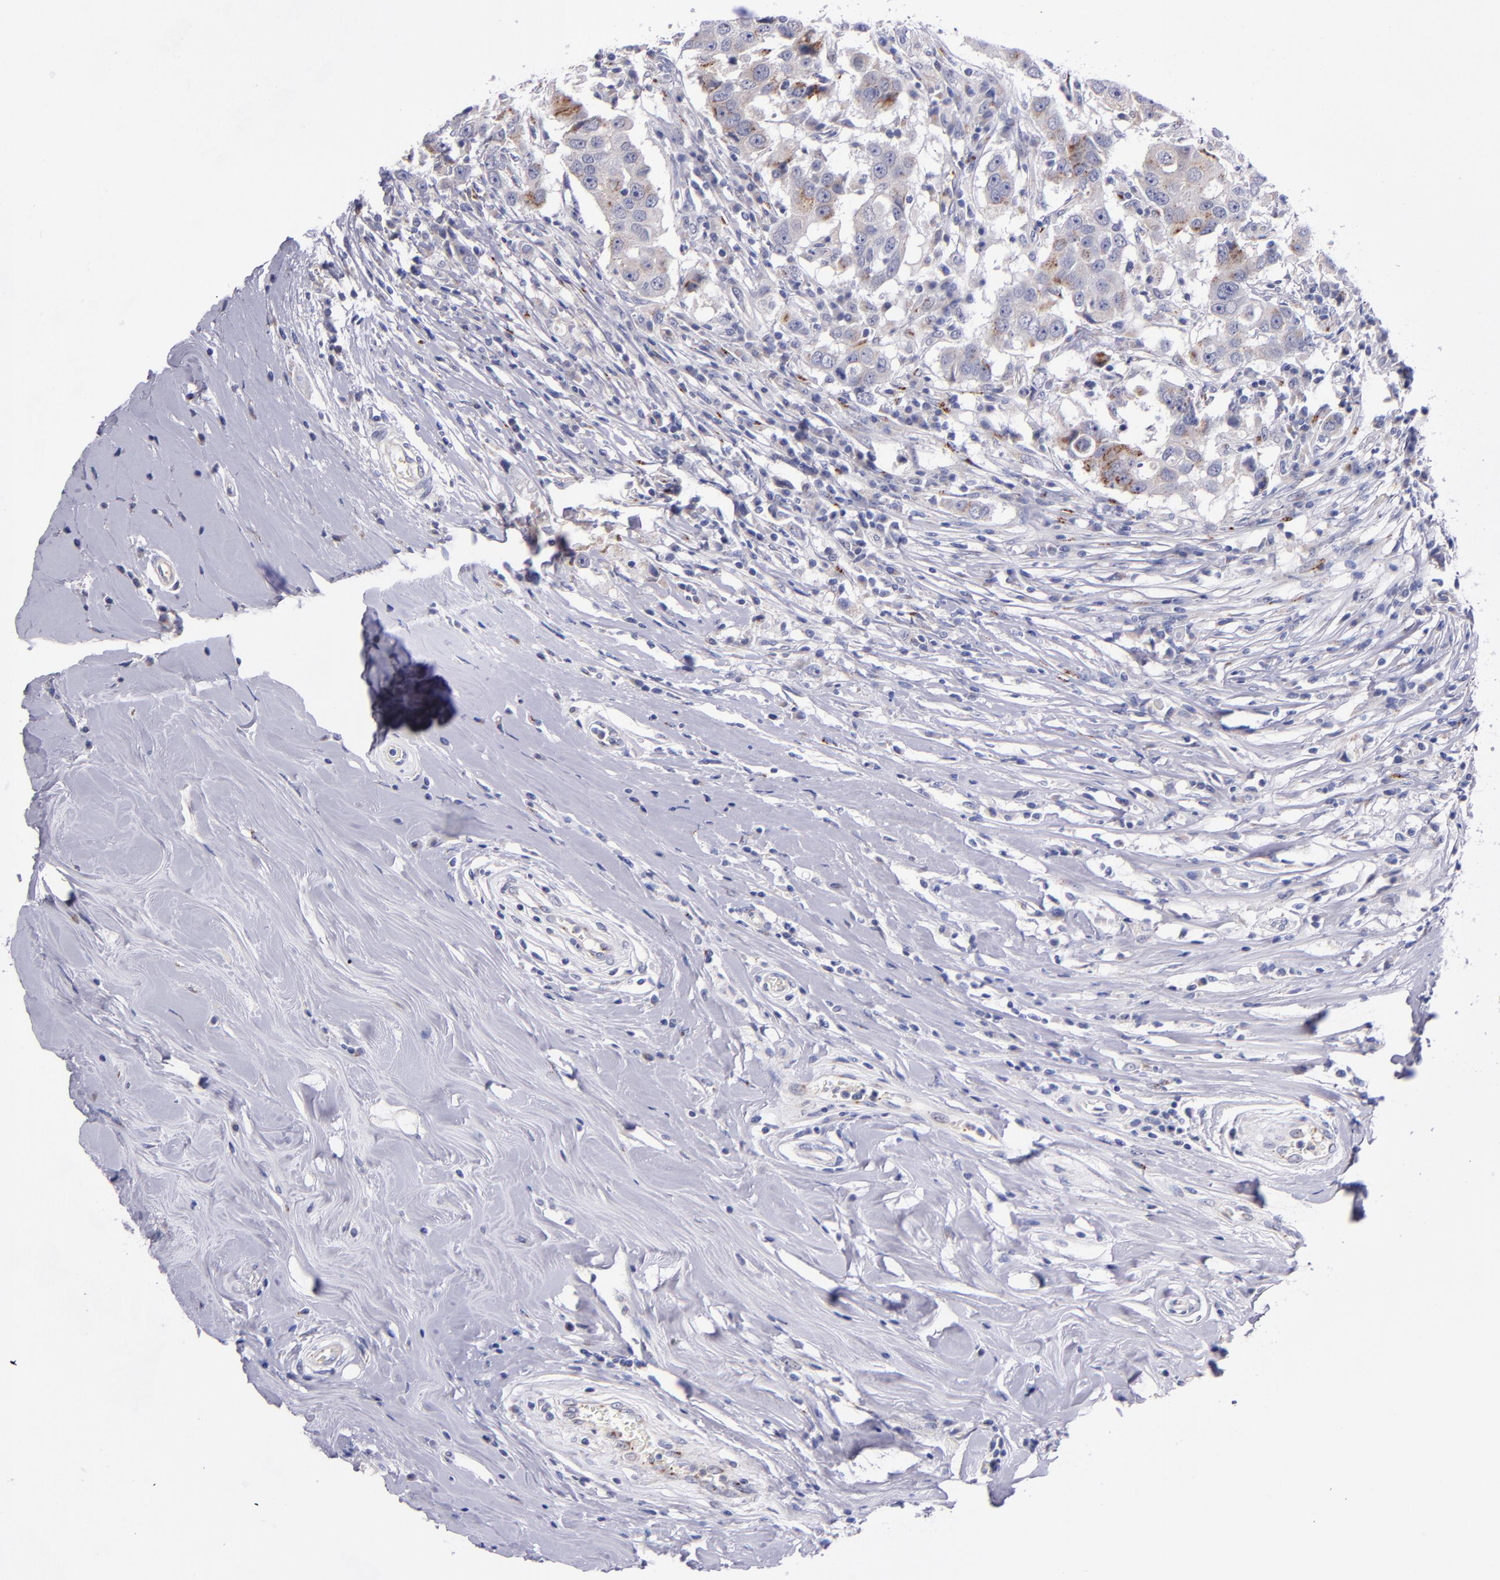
{"staining": {"intensity": "strong", "quantity": ">75%", "location": "cytoplasmic/membranous"}, "tissue": "breast cancer", "cell_type": "Tumor cells", "image_type": "cancer", "snomed": [{"axis": "morphology", "description": "Duct carcinoma"}, {"axis": "topography", "description": "Breast"}], "caption": "An immunohistochemistry (IHC) image of tumor tissue is shown. Protein staining in brown labels strong cytoplasmic/membranous positivity in breast invasive ductal carcinoma within tumor cells.", "gene": "RAB41", "patient": {"sex": "female", "age": 27}}